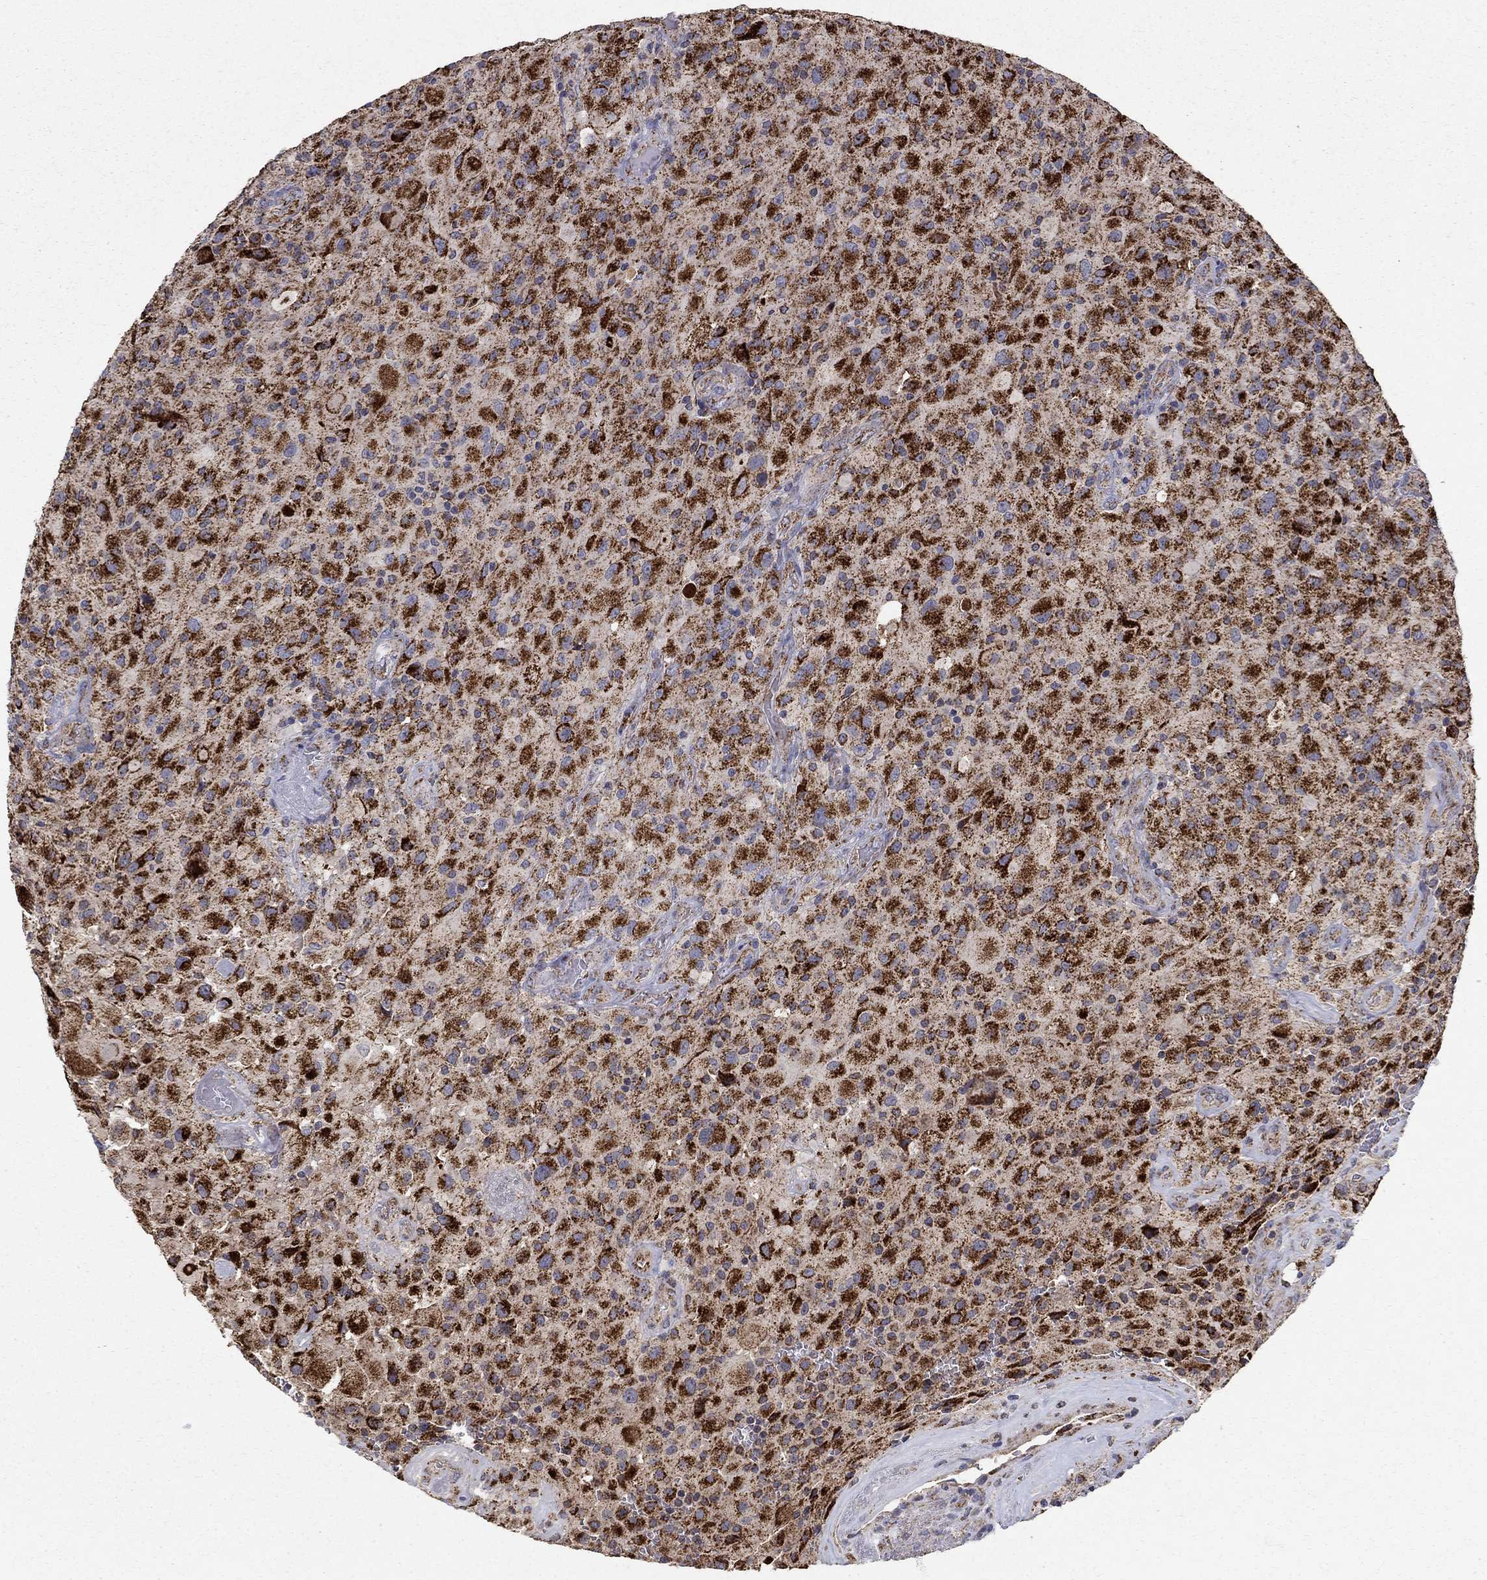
{"staining": {"intensity": "strong", "quantity": ">75%", "location": "cytoplasmic/membranous"}, "tissue": "glioma", "cell_type": "Tumor cells", "image_type": "cancer", "snomed": [{"axis": "morphology", "description": "Glioma, malignant, High grade"}, {"axis": "topography", "description": "Cerebral cortex"}], "caption": "Protein expression by immunohistochemistry demonstrates strong cytoplasmic/membranous positivity in approximately >75% of tumor cells in malignant glioma (high-grade).", "gene": "GCSH", "patient": {"sex": "male", "age": 35}}